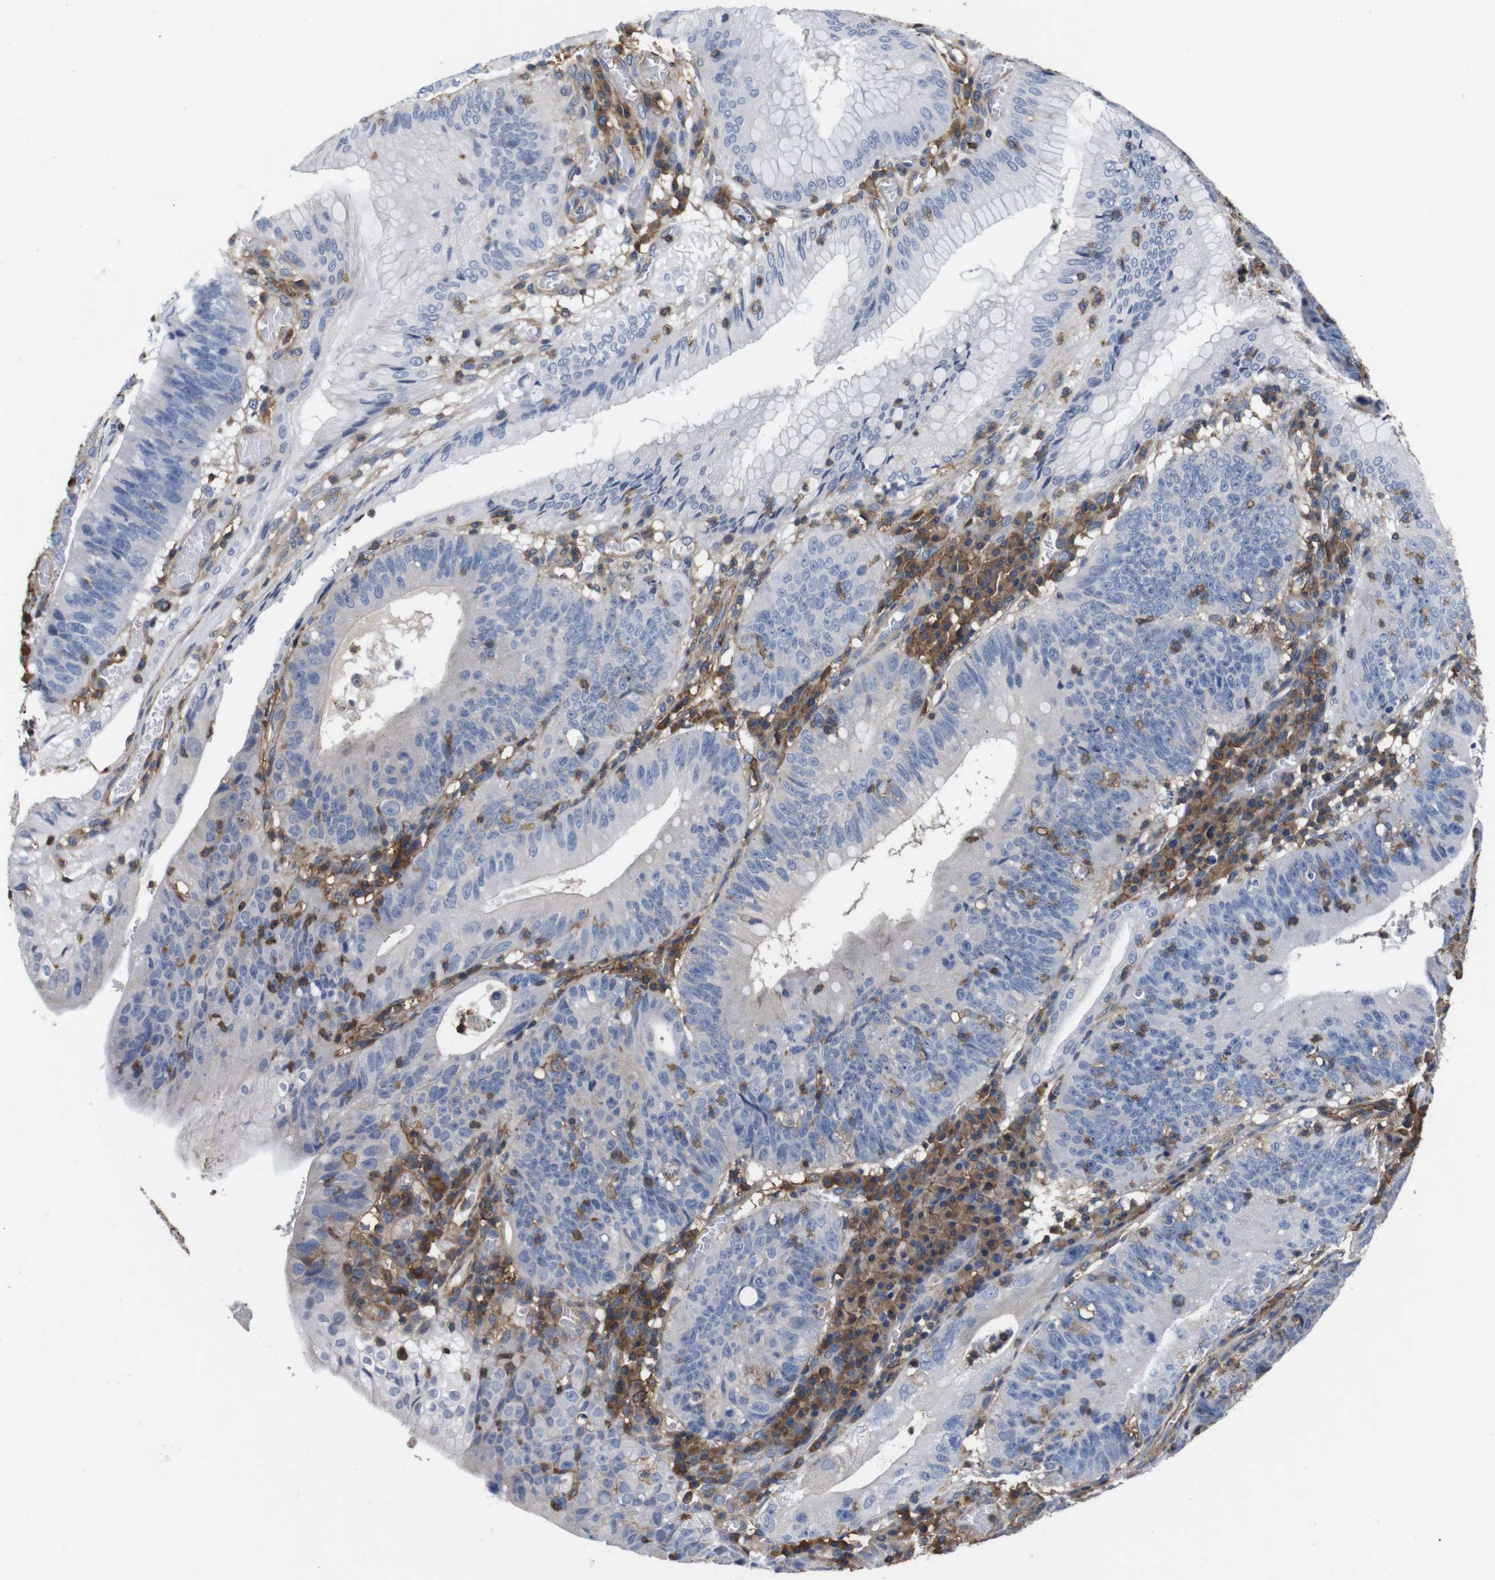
{"staining": {"intensity": "negative", "quantity": "none", "location": "none"}, "tissue": "stomach cancer", "cell_type": "Tumor cells", "image_type": "cancer", "snomed": [{"axis": "morphology", "description": "Adenocarcinoma, NOS"}, {"axis": "topography", "description": "Stomach"}], "caption": "Human stomach adenocarcinoma stained for a protein using IHC reveals no positivity in tumor cells.", "gene": "PI4KA", "patient": {"sex": "male", "age": 59}}